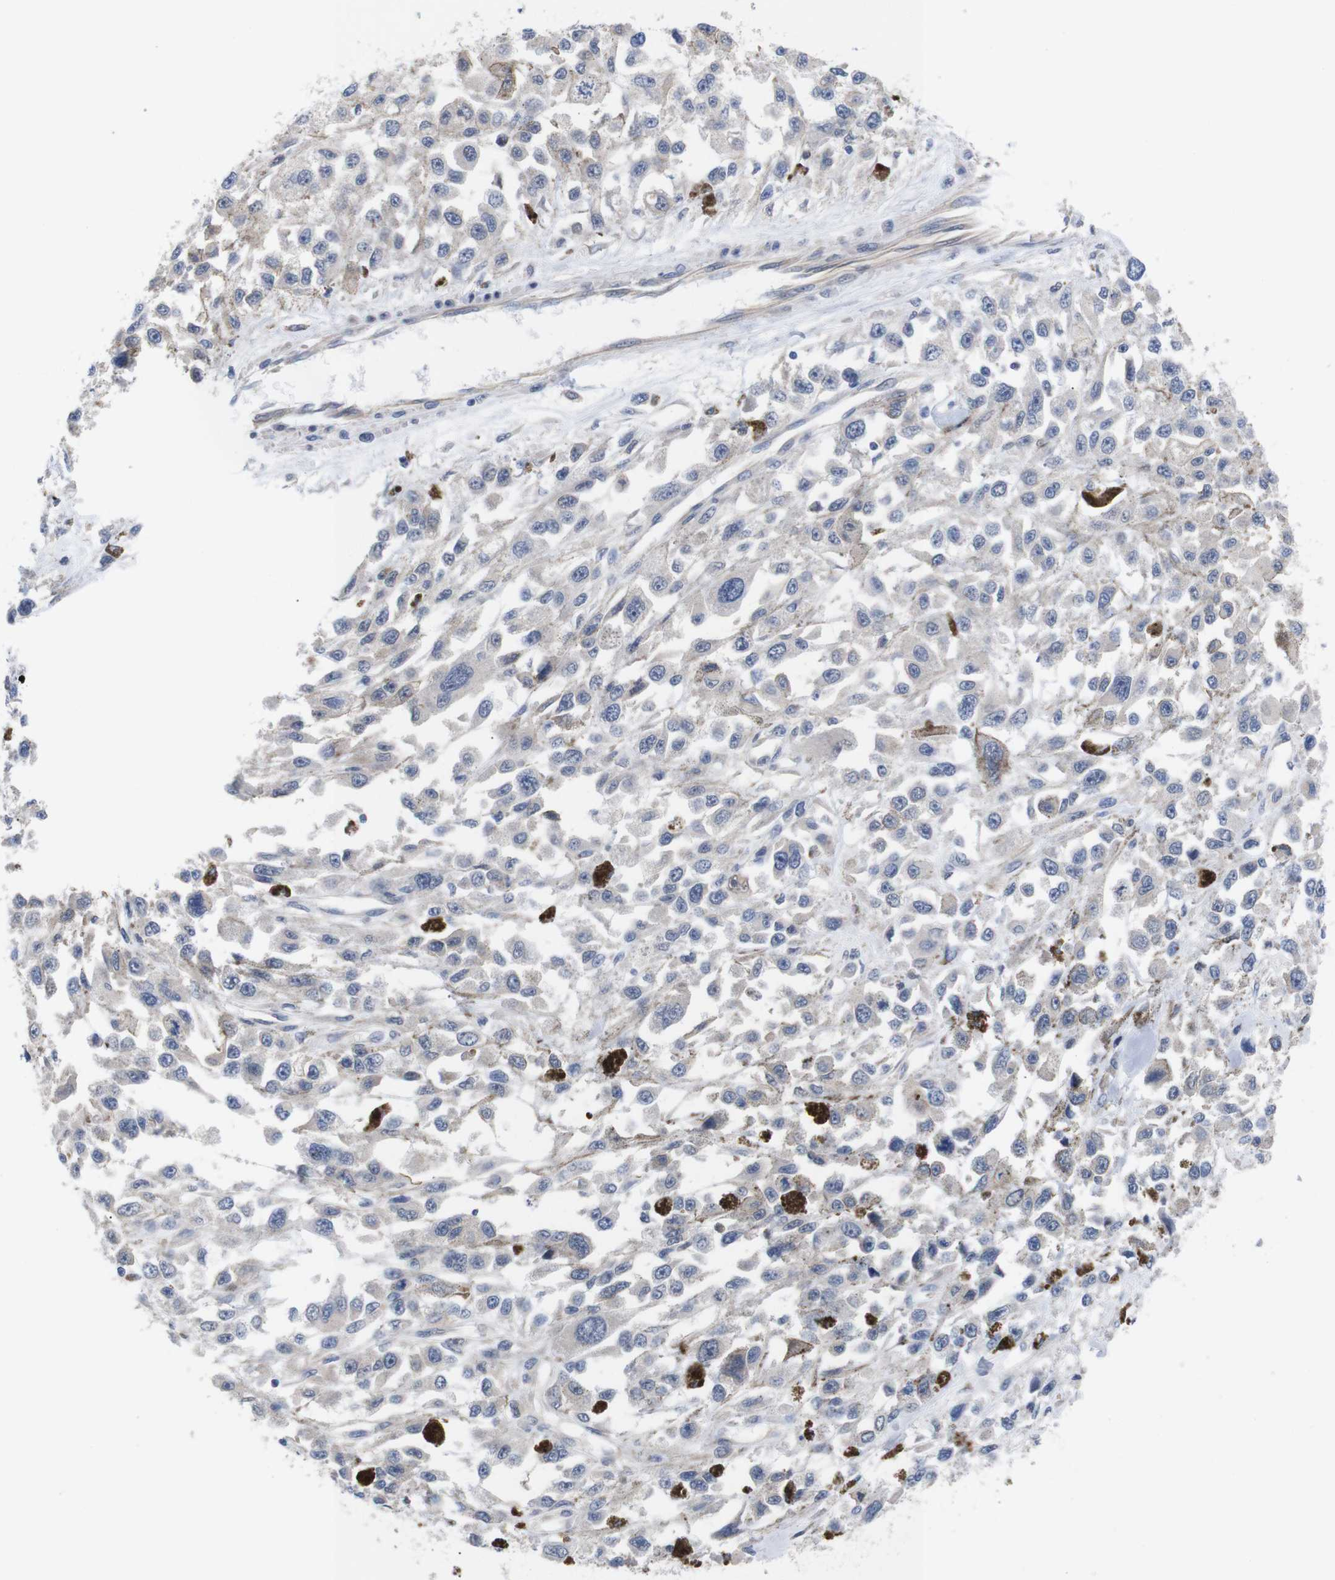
{"staining": {"intensity": "negative", "quantity": "none", "location": "none"}, "tissue": "melanoma", "cell_type": "Tumor cells", "image_type": "cancer", "snomed": [{"axis": "morphology", "description": "Malignant melanoma, Metastatic site"}, {"axis": "topography", "description": "Lymph node"}], "caption": "Tumor cells are negative for protein expression in human malignant melanoma (metastatic site).", "gene": "USH1C", "patient": {"sex": "male", "age": 59}}